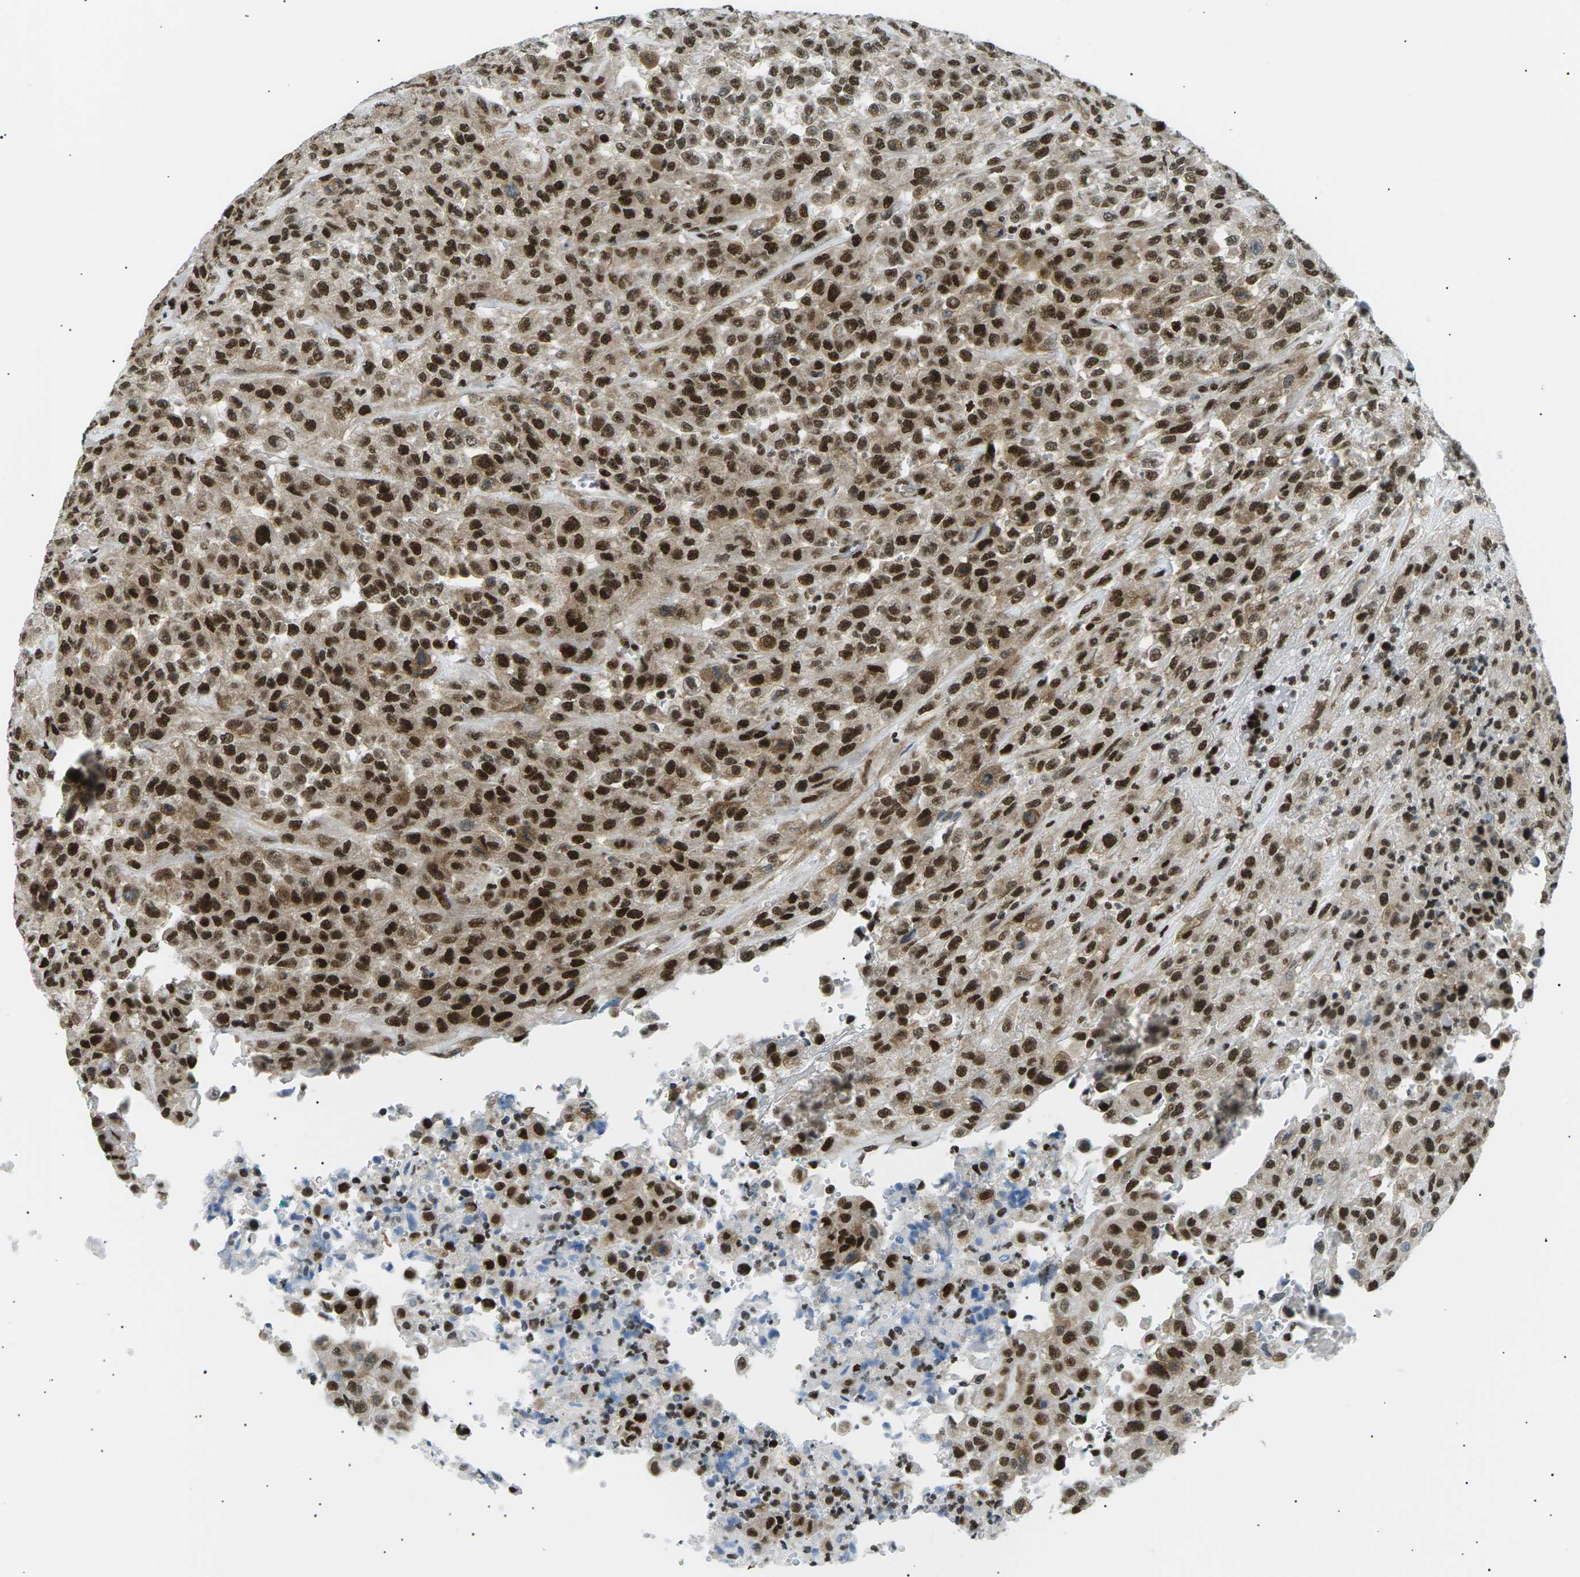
{"staining": {"intensity": "strong", "quantity": ">75%", "location": "nuclear"}, "tissue": "urothelial cancer", "cell_type": "Tumor cells", "image_type": "cancer", "snomed": [{"axis": "morphology", "description": "Urothelial carcinoma, High grade"}, {"axis": "topography", "description": "Urinary bladder"}], "caption": "The image displays immunohistochemical staining of urothelial cancer. There is strong nuclear positivity is seen in about >75% of tumor cells.", "gene": "RPA2", "patient": {"sex": "male", "age": 46}}